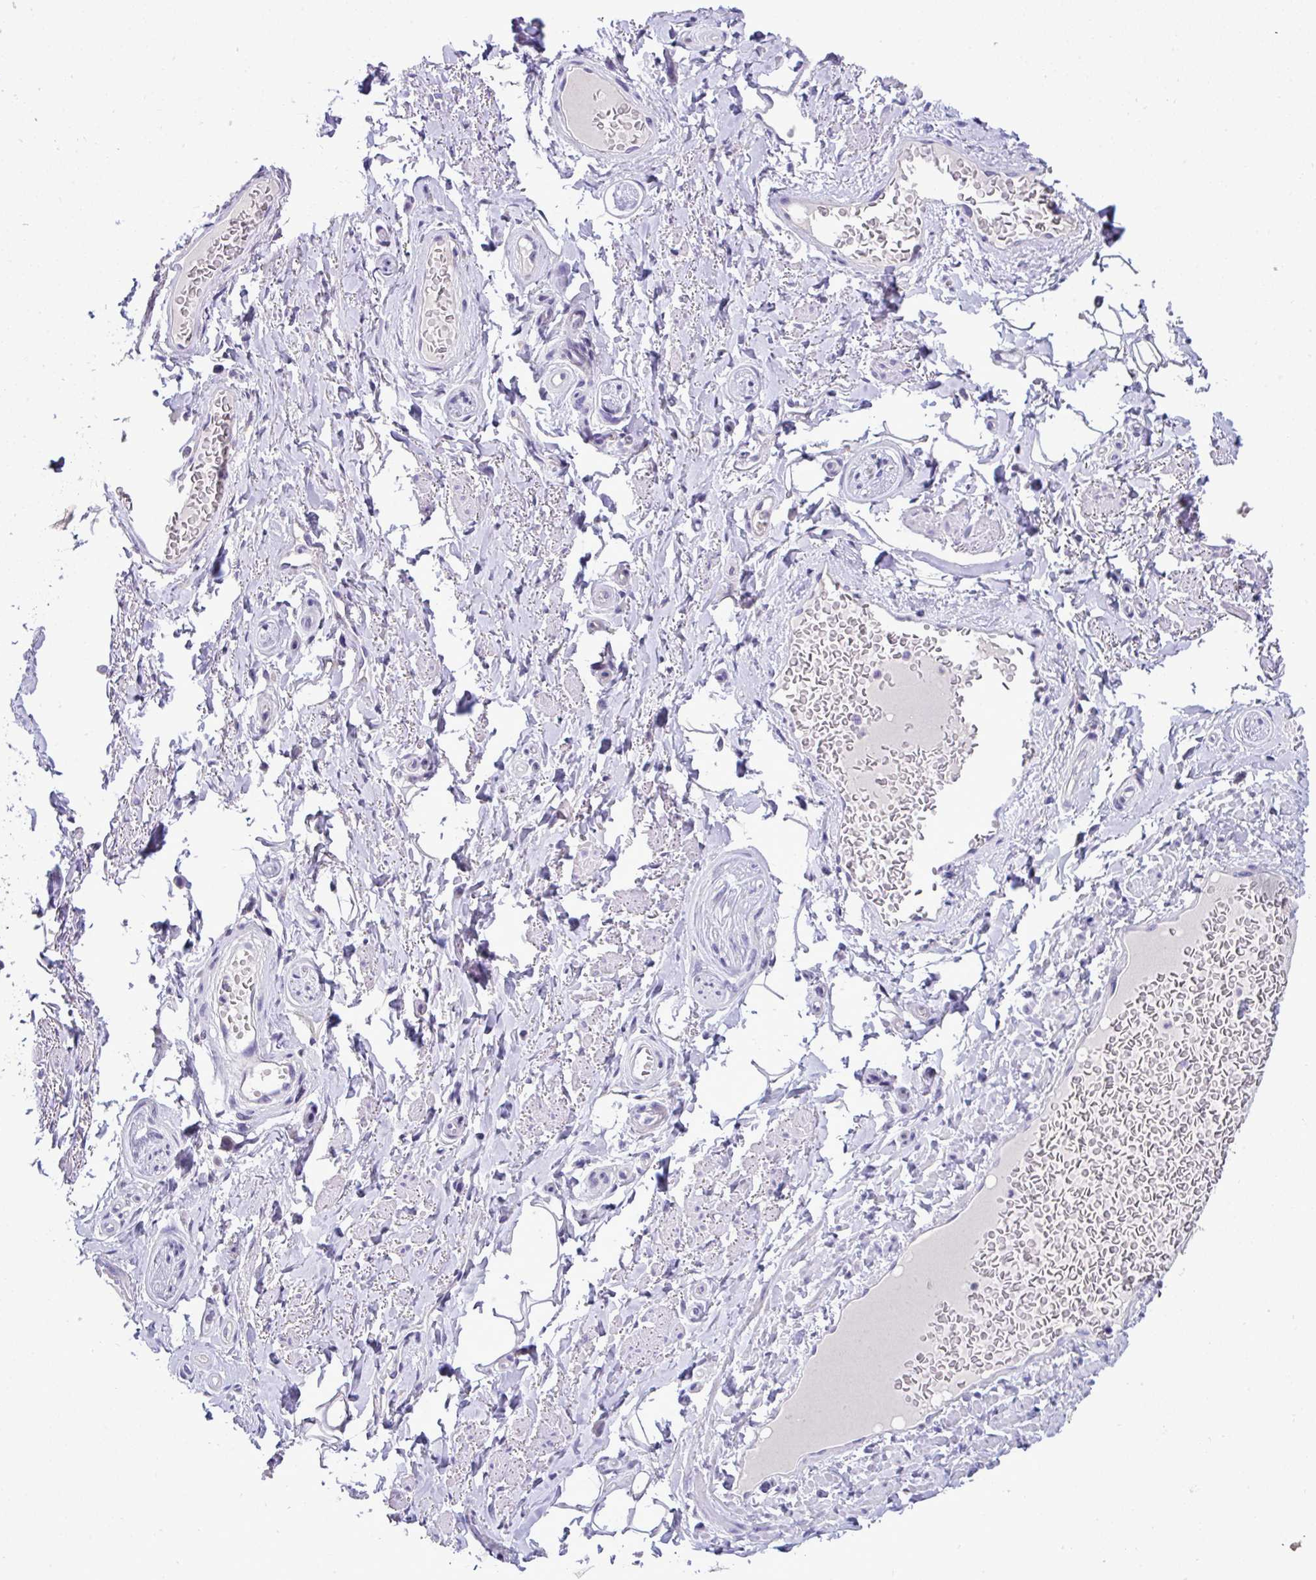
{"staining": {"intensity": "negative", "quantity": "none", "location": "none"}, "tissue": "adipose tissue", "cell_type": "Adipocytes", "image_type": "normal", "snomed": [{"axis": "morphology", "description": "Normal tissue, NOS"}, {"axis": "topography", "description": "Peripheral nerve tissue"}], "caption": "Photomicrograph shows no significant protein positivity in adipocytes of benign adipose tissue.", "gene": "ST8SIA2", "patient": {"sex": "male", "age": 51}}